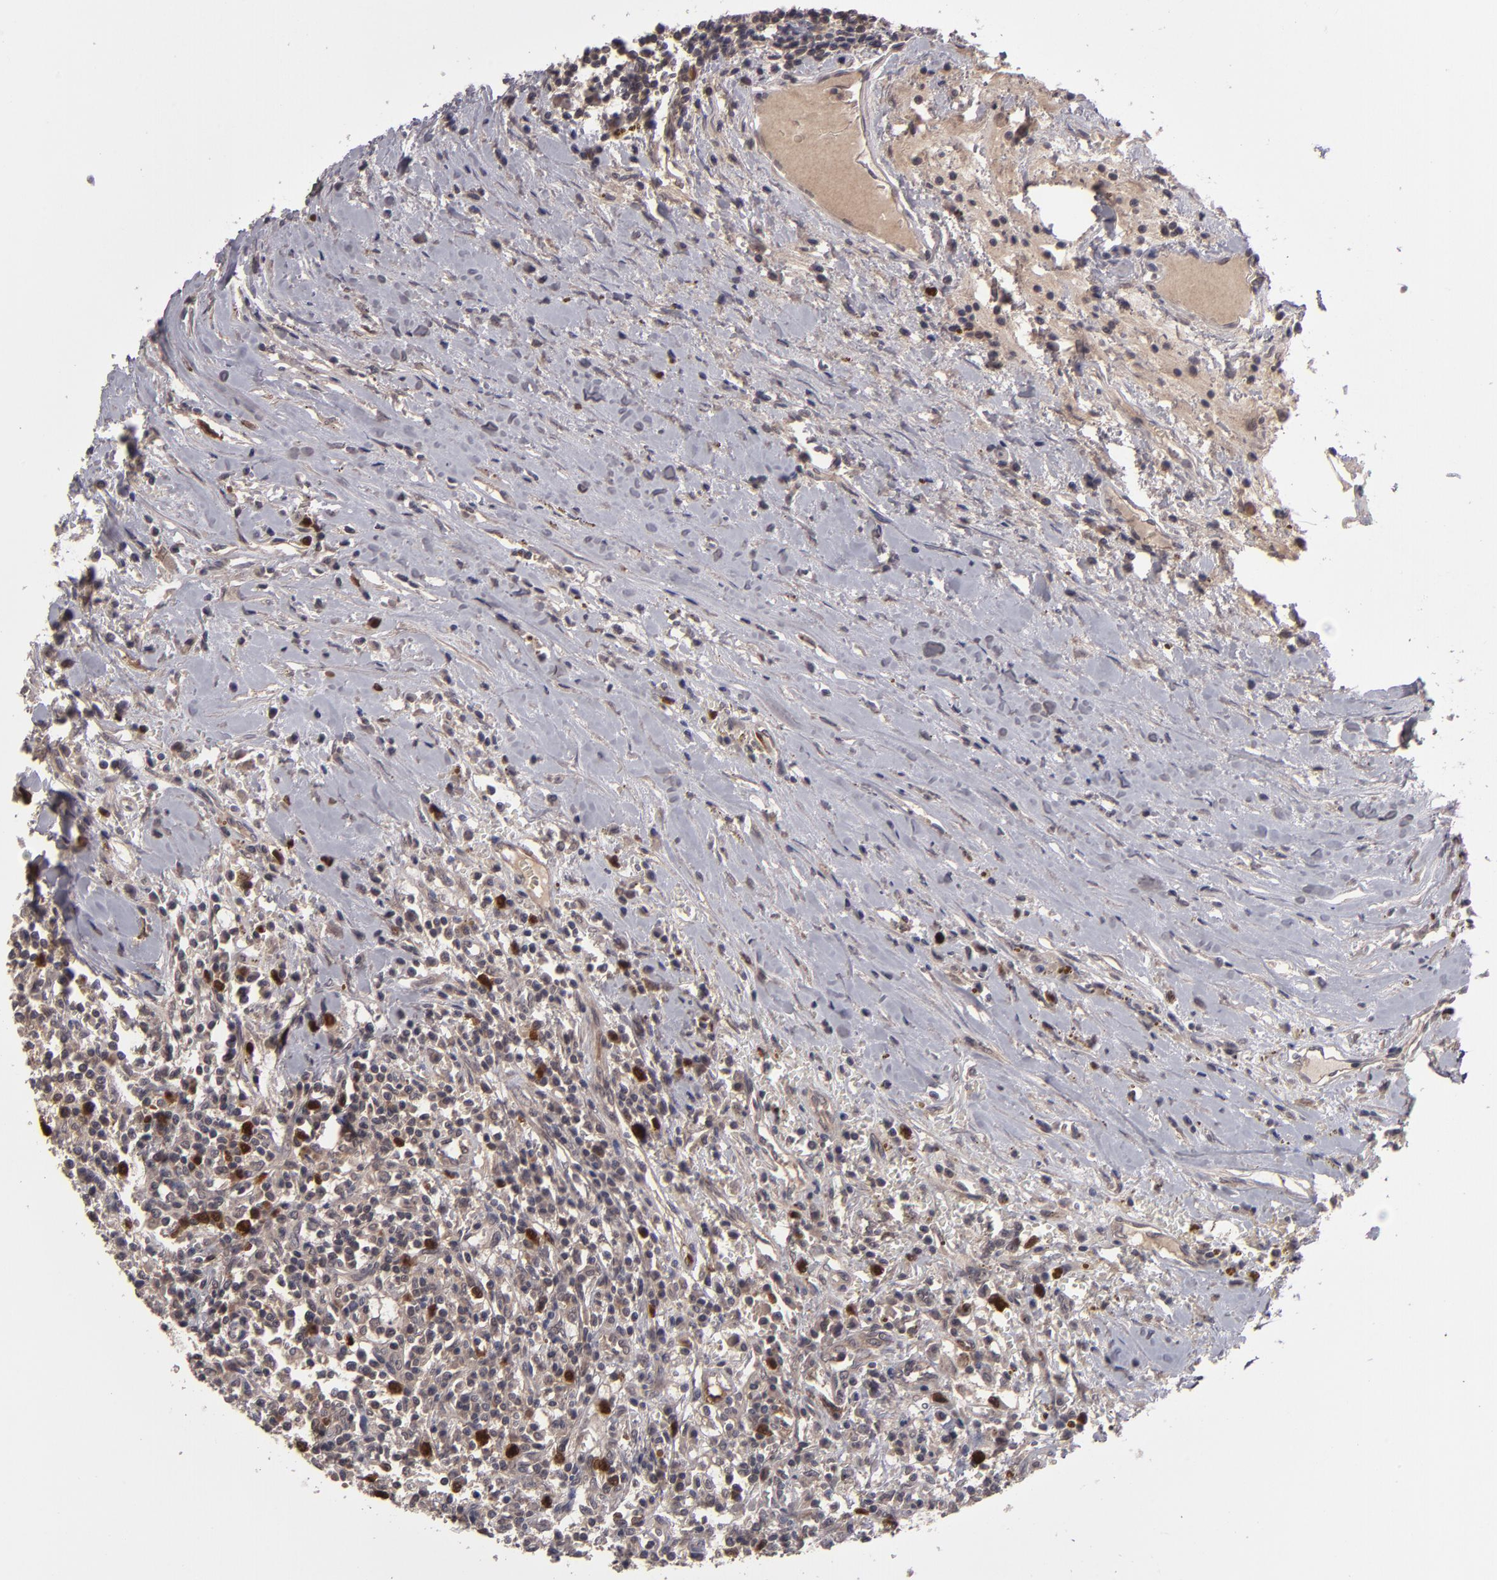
{"staining": {"intensity": "moderate", "quantity": ">75%", "location": "cytoplasmic/membranous"}, "tissue": "renal cancer", "cell_type": "Tumor cells", "image_type": "cancer", "snomed": [{"axis": "morphology", "description": "Adenocarcinoma, NOS"}, {"axis": "topography", "description": "Kidney"}], "caption": "Immunohistochemical staining of renal cancer (adenocarcinoma) demonstrates medium levels of moderate cytoplasmic/membranous expression in about >75% of tumor cells. (DAB IHC, brown staining for protein, blue staining for nuclei).", "gene": "TYMS", "patient": {"sex": "male", "age": 82}}